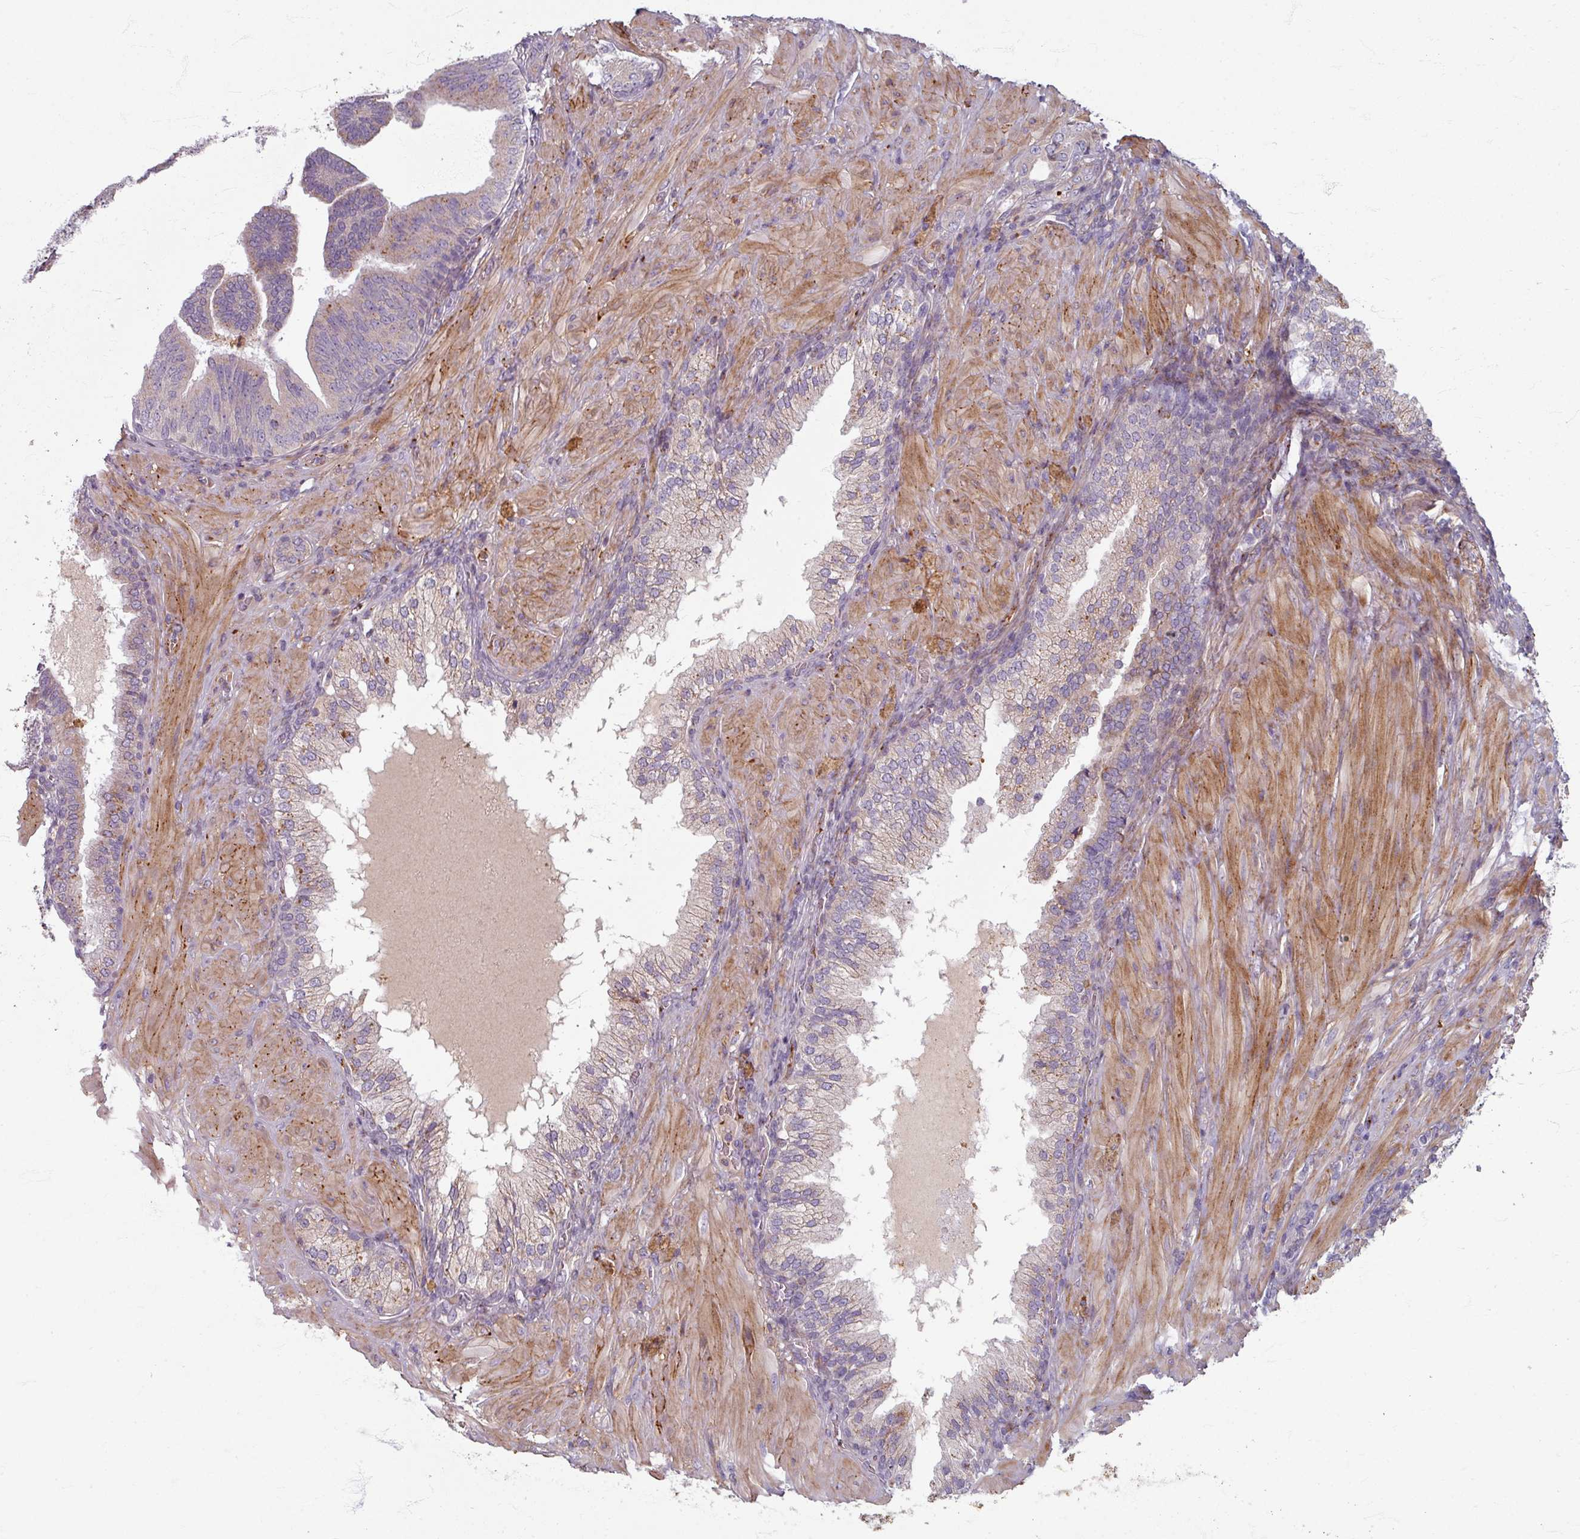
{"staining": {"intensity": "negative", "quantity": "none", "location": "none"}, "tissue": "prostate cancer", "cell_type": "Tumor cells", "image_type": "cancer", "snomed": [{"axis": "morphology", "description": "Adenocarcinoma, High grade"}, {"axis": "topography", "description": "Prostate"}], "caption": "Tumor cells are negative for protein expression in human prostate cancer.", "gene": "GABARAPL1", "patient": {"sex": "male", "age": 55}}